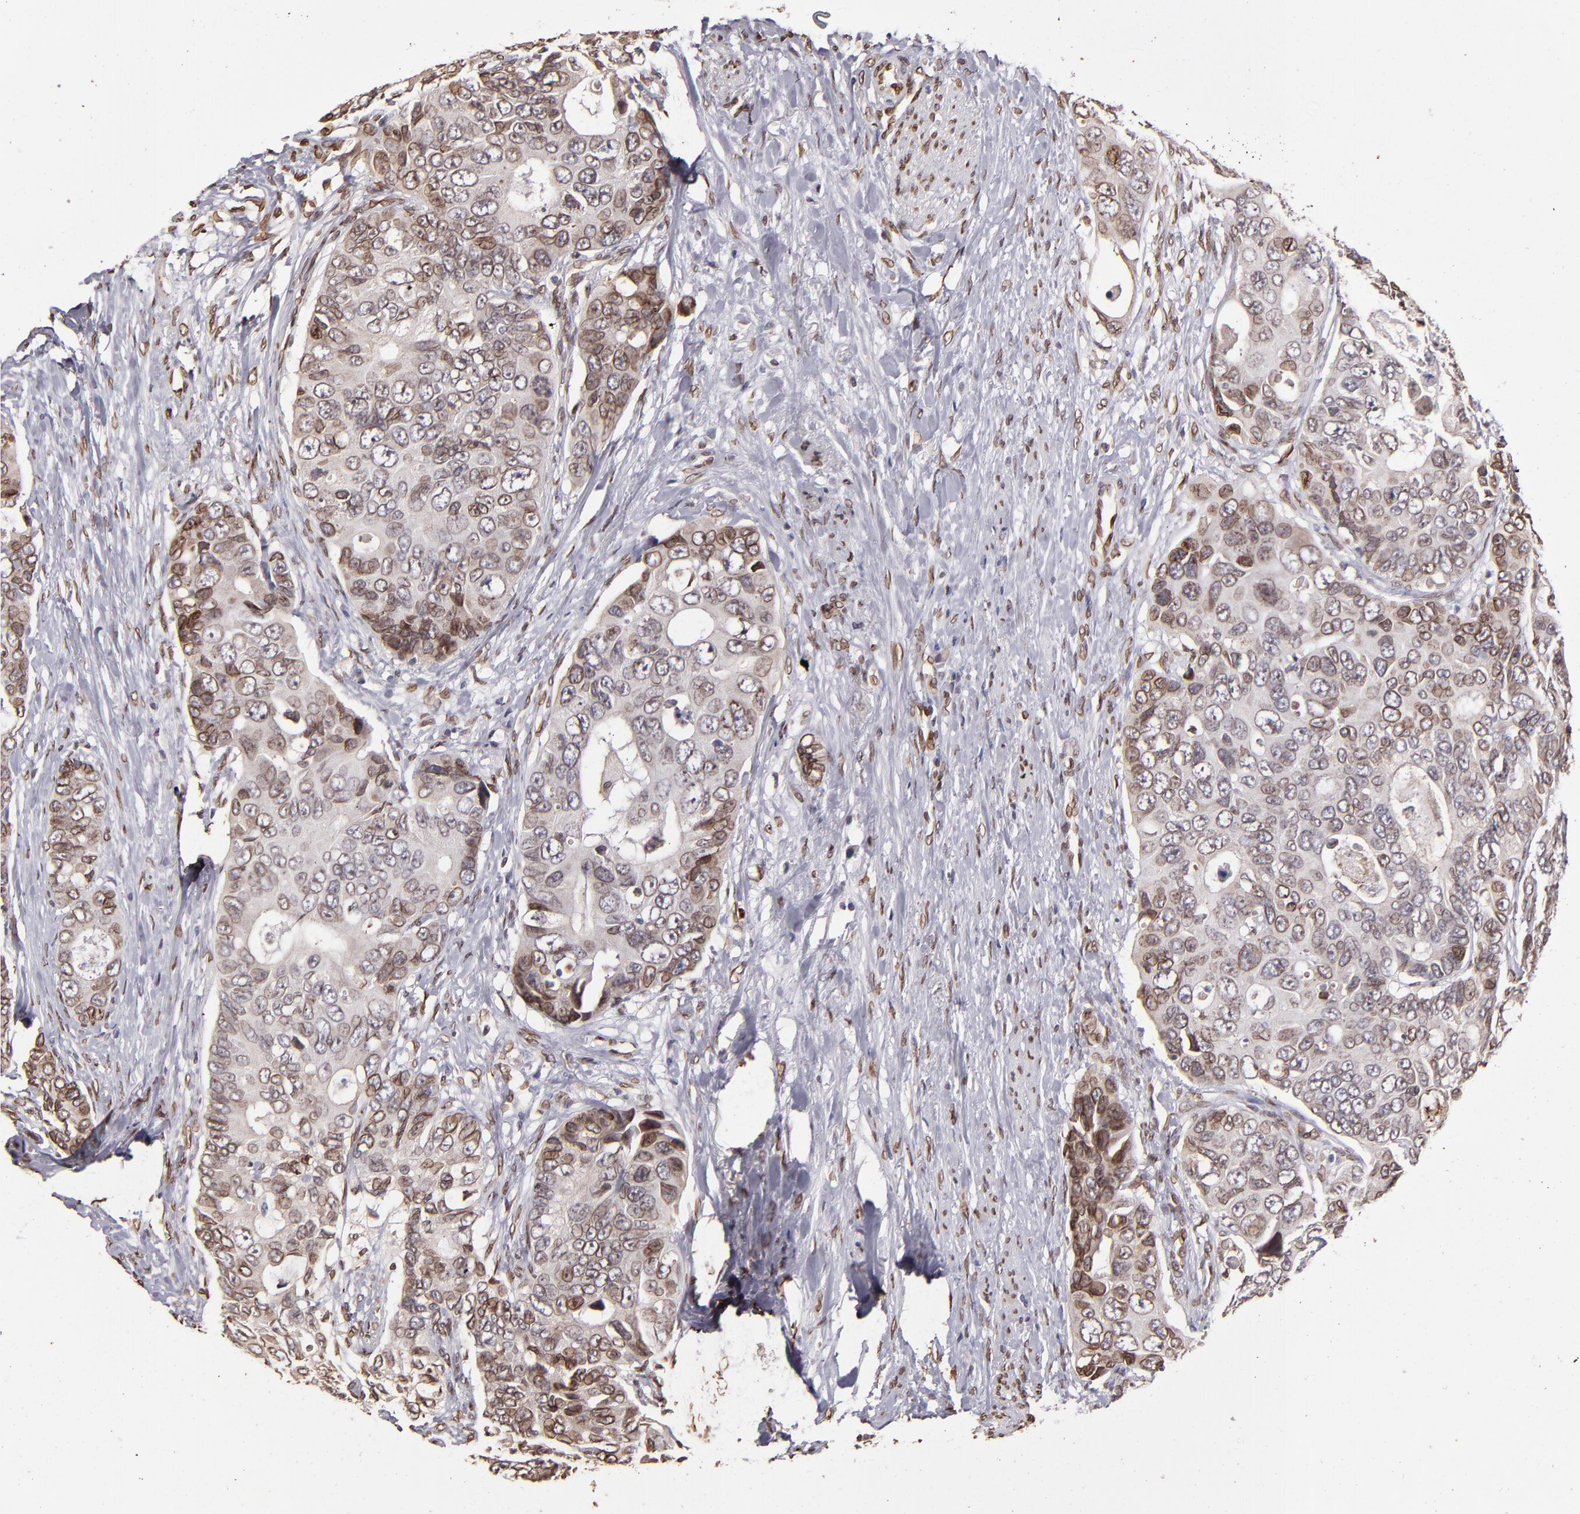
{"staining": {"intensity": "moderate", "quantity": ">75%", "location": "cytoplasmic/membranous,nuclear"}, "tissue": "colorectal cancer", "cell_type": "Tumor cells", "image_type": "cancer", "snomed": [{"axis": "morphology", "description": "Adenocarcinoma, NOS"}, {"axis": "topography", "description": "Rectum"}], "caption": "Immunohistochemistry staining of colorectal adenocarcinoma, which exhibits medium levels of moderate cytoplasmic/membranous and nuclear positivity in about >75% of tumor cells indicating moderate cytoplasmic/membranous and nuclear protein positivity. The staining was performed using DAB (3,3'-diaminobenzidine) (brown) for protein detection and nuclei were counterstained in hematoxylin (blue).", "gene": "PUM3", "patient": {"sex": "female", "age": 67}}